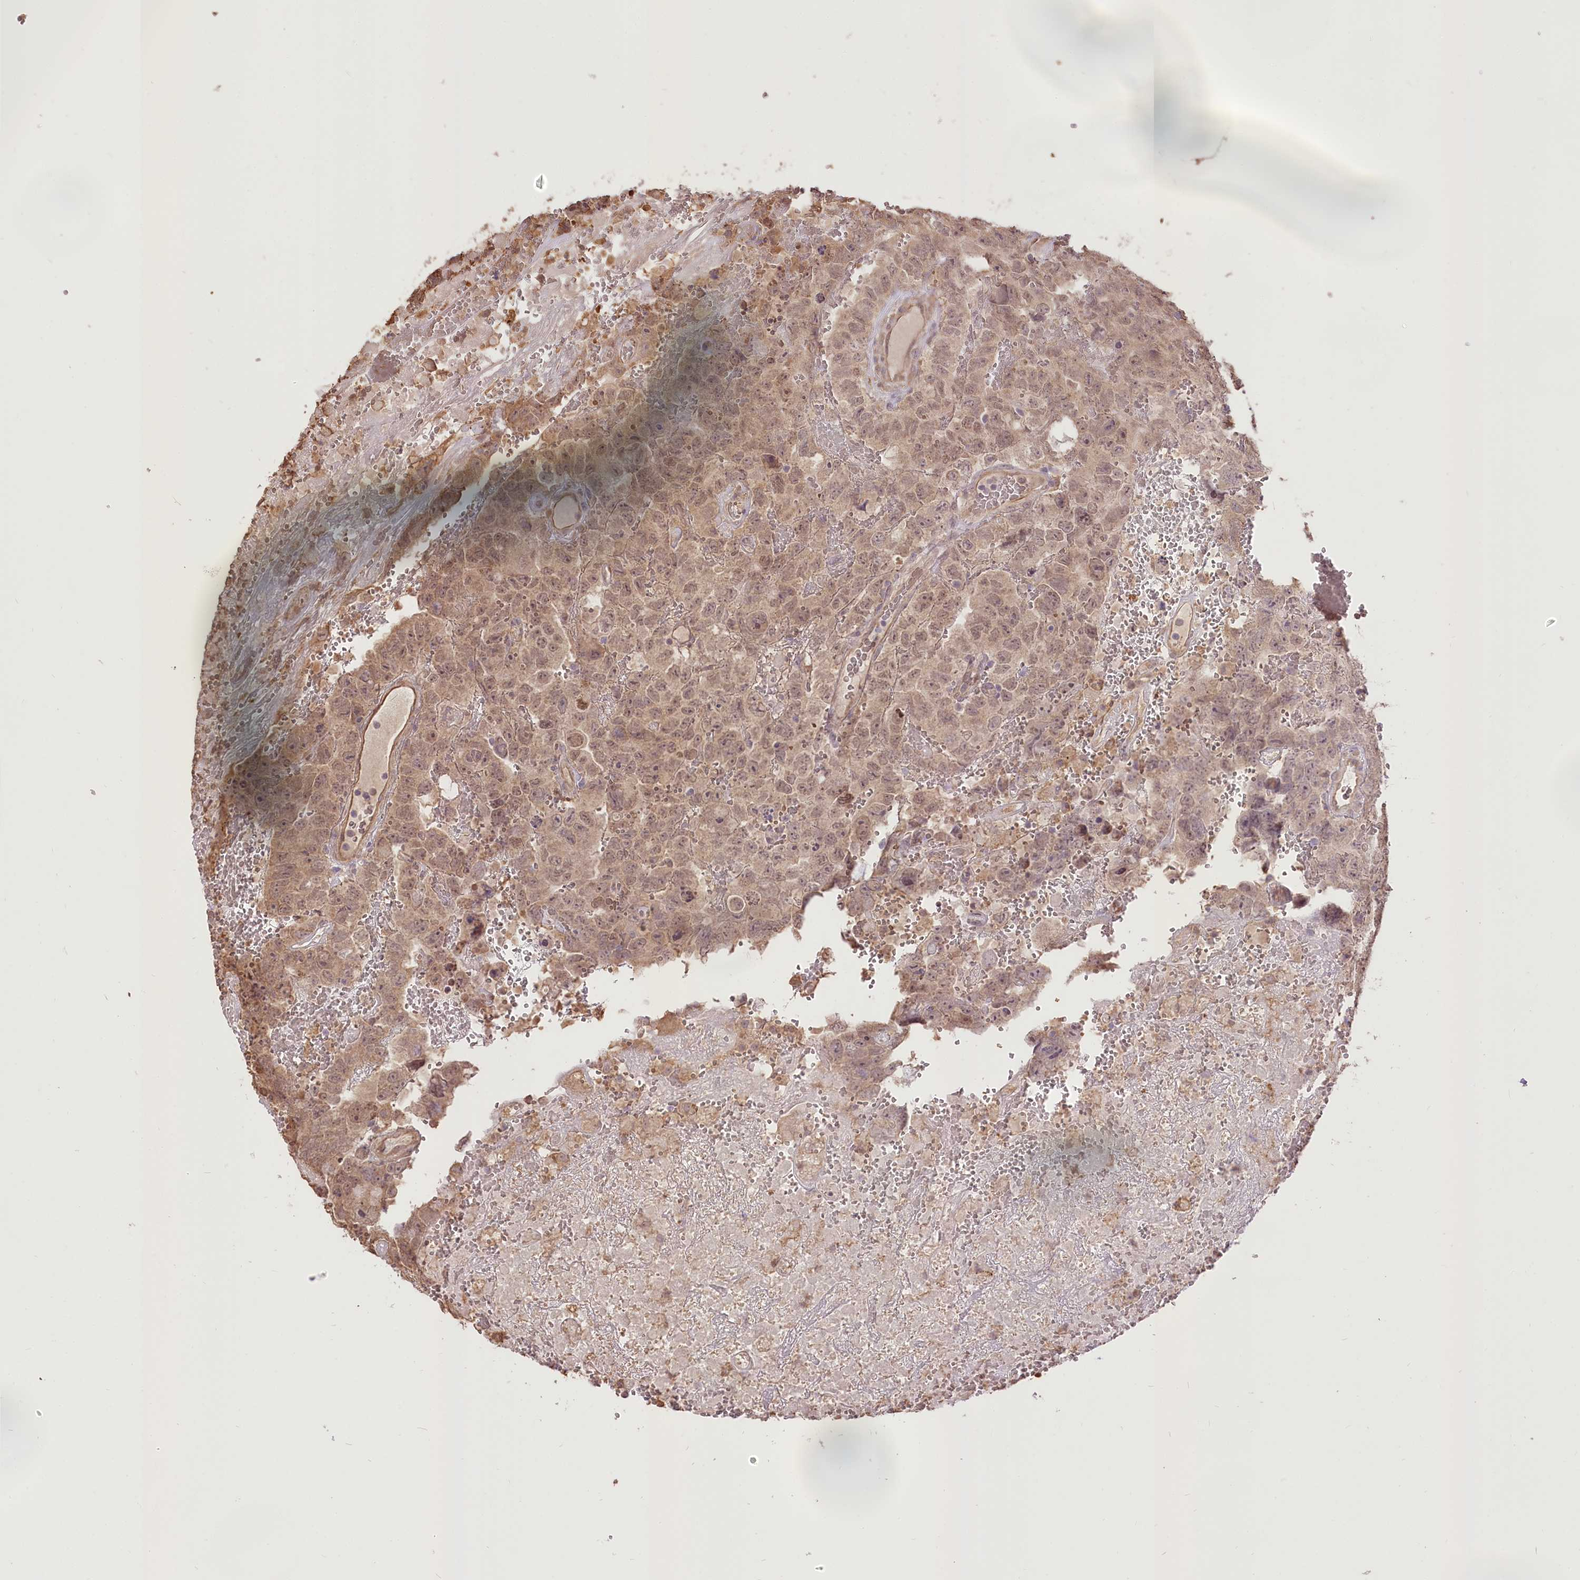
{"staining": {"intensity": "moderate", "quantity": ">75%", "location": "cytoplasmic/membranous,nuclear"}, "tissue": "testis cancer", "cell_type": "Tumor cells", "image_type": "cancer", "snomed": [{"axis": "morphology", "description": "Carcinoma, Embryonal, NOS"}, {"axis": "topography", "description": "Testis"}], "caption": "Testis cancer stained with immunohistochemistry reveals moderate cytoplasmic/membranous and nuclear expression in about >75% of tumor cells.", "gene": "R3HDM2", "patient": {"sex": "male", "age": 45}}